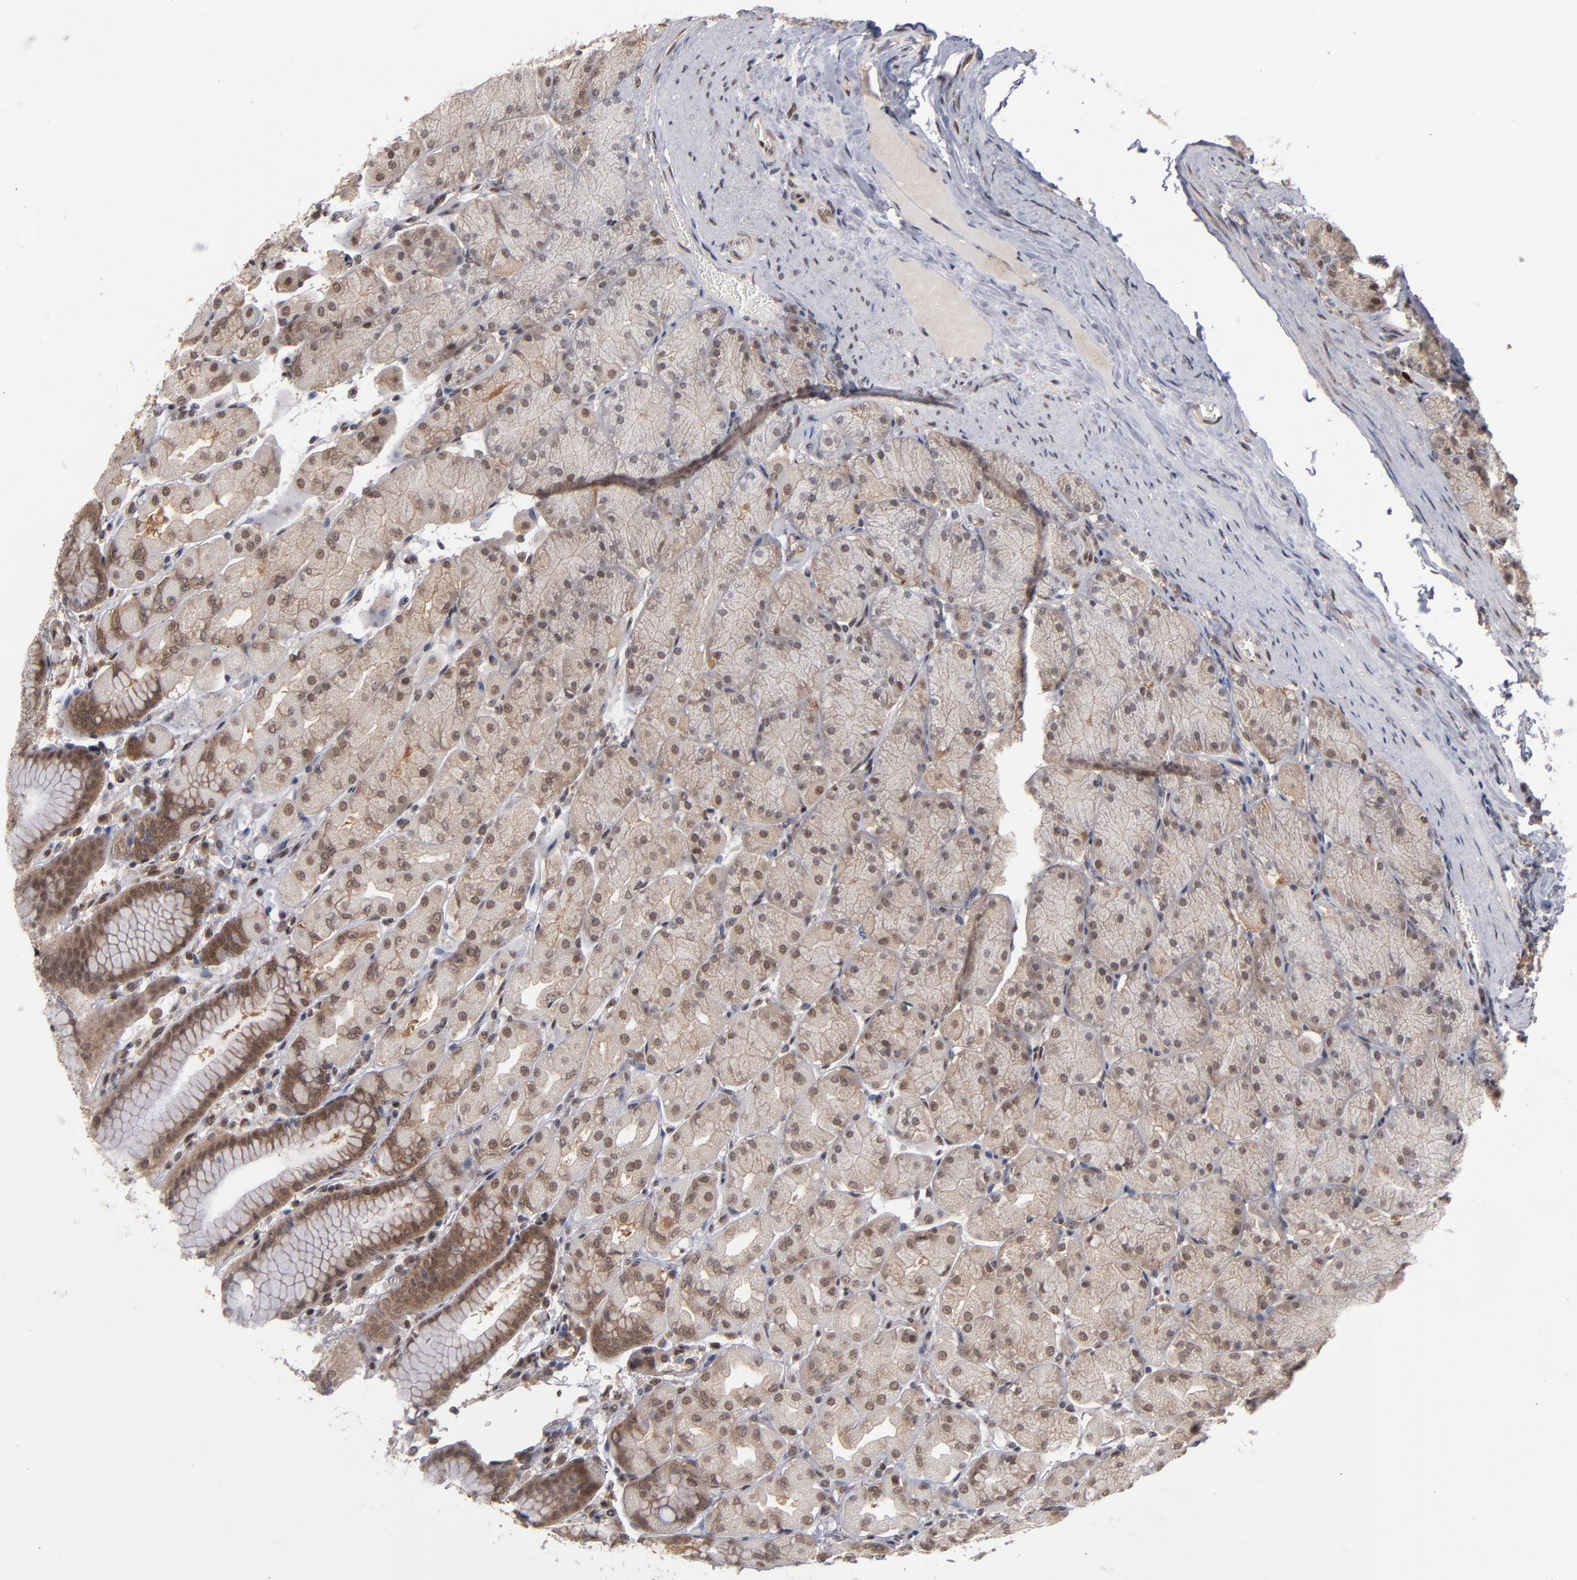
{"staining": {"intensity": "moderate", "quantity": ">75%", "location": "cytoplasmic/membranous,nuclear"}, "tissue": "stomach", "cell_type": "Glandular cells", "image_type": "normal", "snomed": [{"axis": "morphology", "description": "Normal tissue, NOS"}, {"axis": "topography", "description": "Stomach, upper"}], "caption": "An image of human stomach stained for a protein exhibits moderate cytoplasmic/membranous,nuclear brown staining in glandular cells. Using DAB (3,3'-diaminobenzidine) (brown) and hematoxylin (blue) stains, captured at high magnification using brightfield microscopy.", "gene": "HUWE1", "patient": {"sex": "female", "age": 56}}